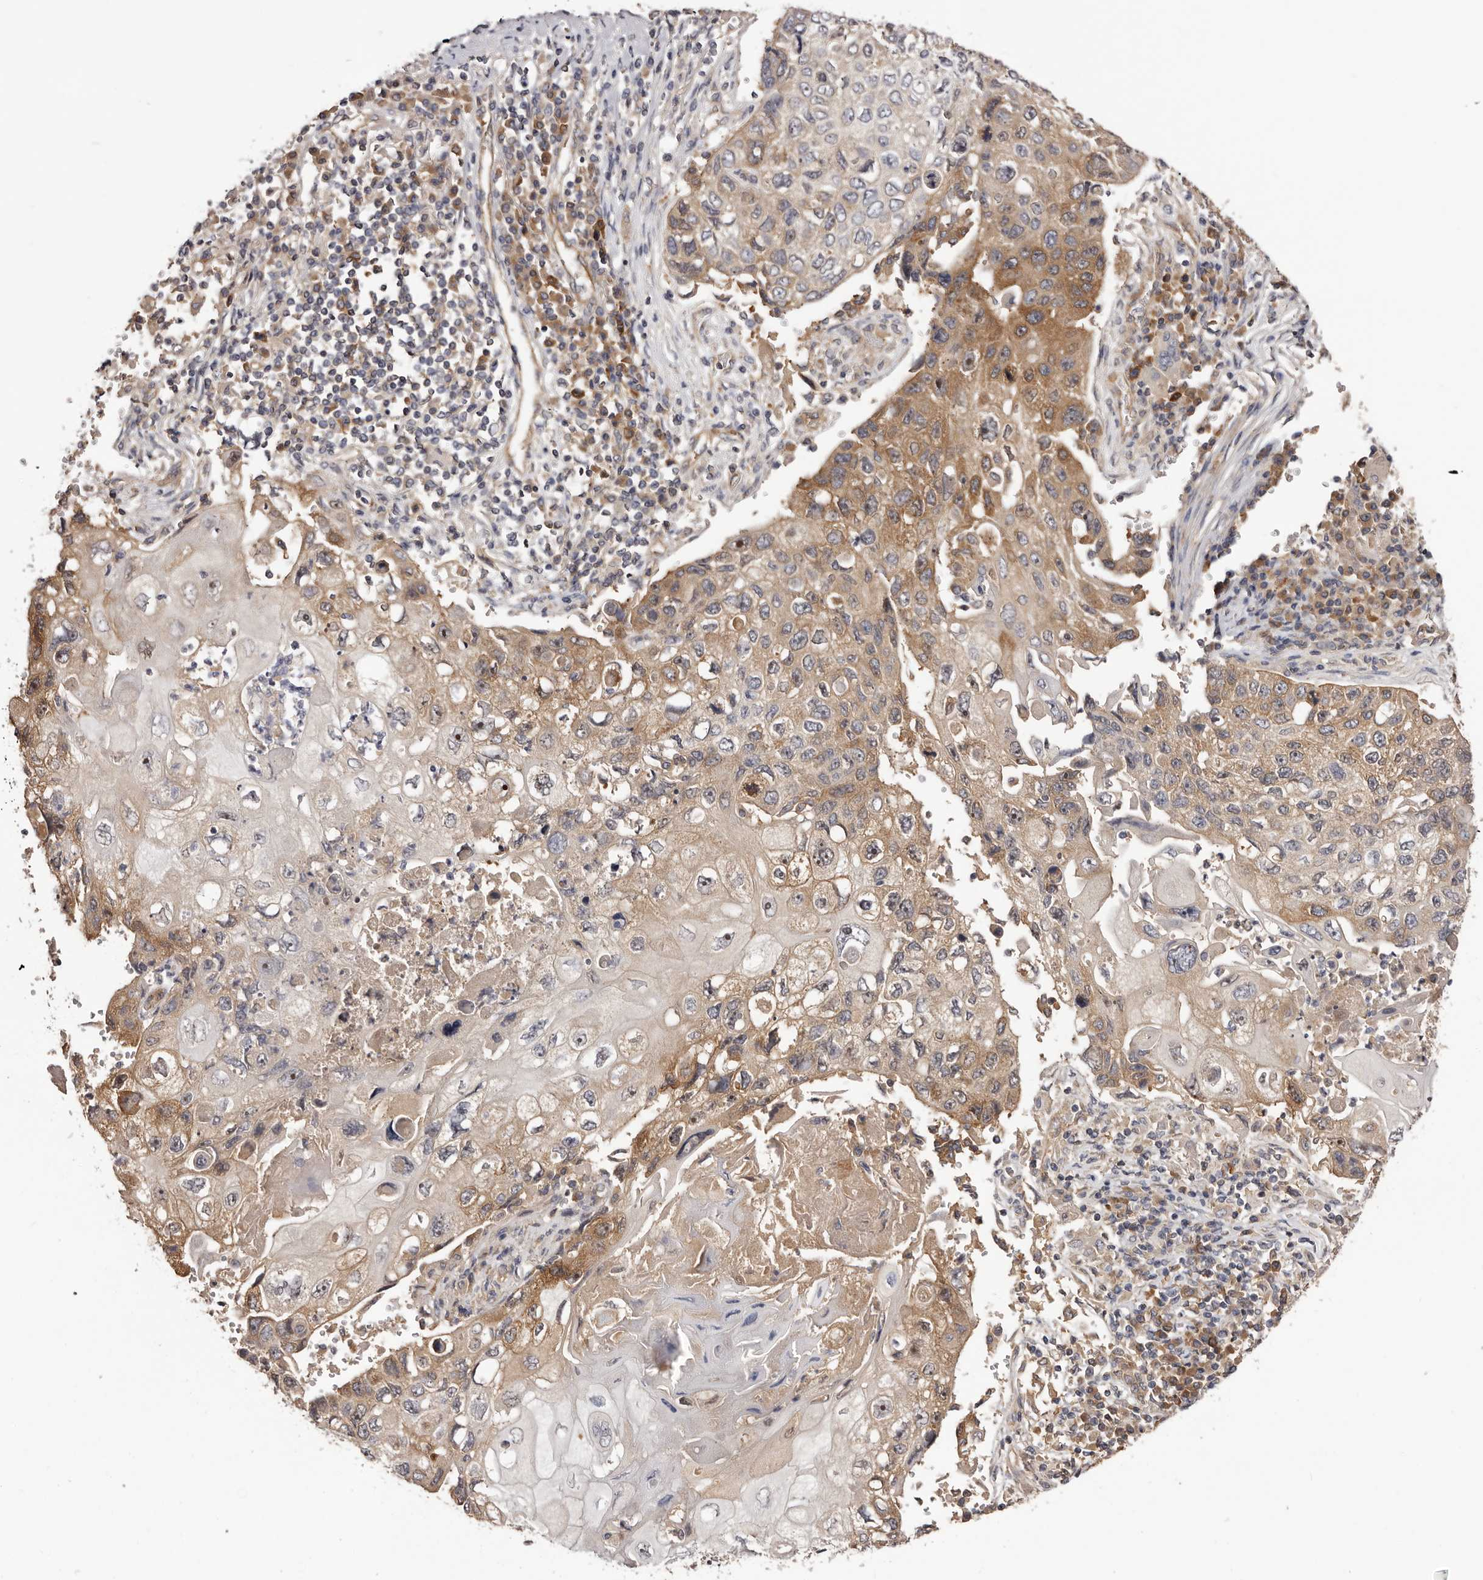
{"staining": {"intensity": "moderate", "quantity": ">75%", "location": "cytoplasmic/membranous"}, "tissue": "lung cancer", "cell_type": "Tumor cells", "image_type": "cancer", "snomed": [{"axis": "morphology", "description": "Squamous cell carcinoma, NOS"}, {"axis": "topography", "description": "Lung"}], "caption": "Squamous cell carcinoma (lung) stained with DAB (3,3'-diaminobenzidine) immunohistochemistry (IHC) demonstrates medium levels of moderate cytoplasmic/membranous staining in approximately >75% of tumor cells.", "gene": "LTV1", "patient": {"sex": "male", "age": 61}}